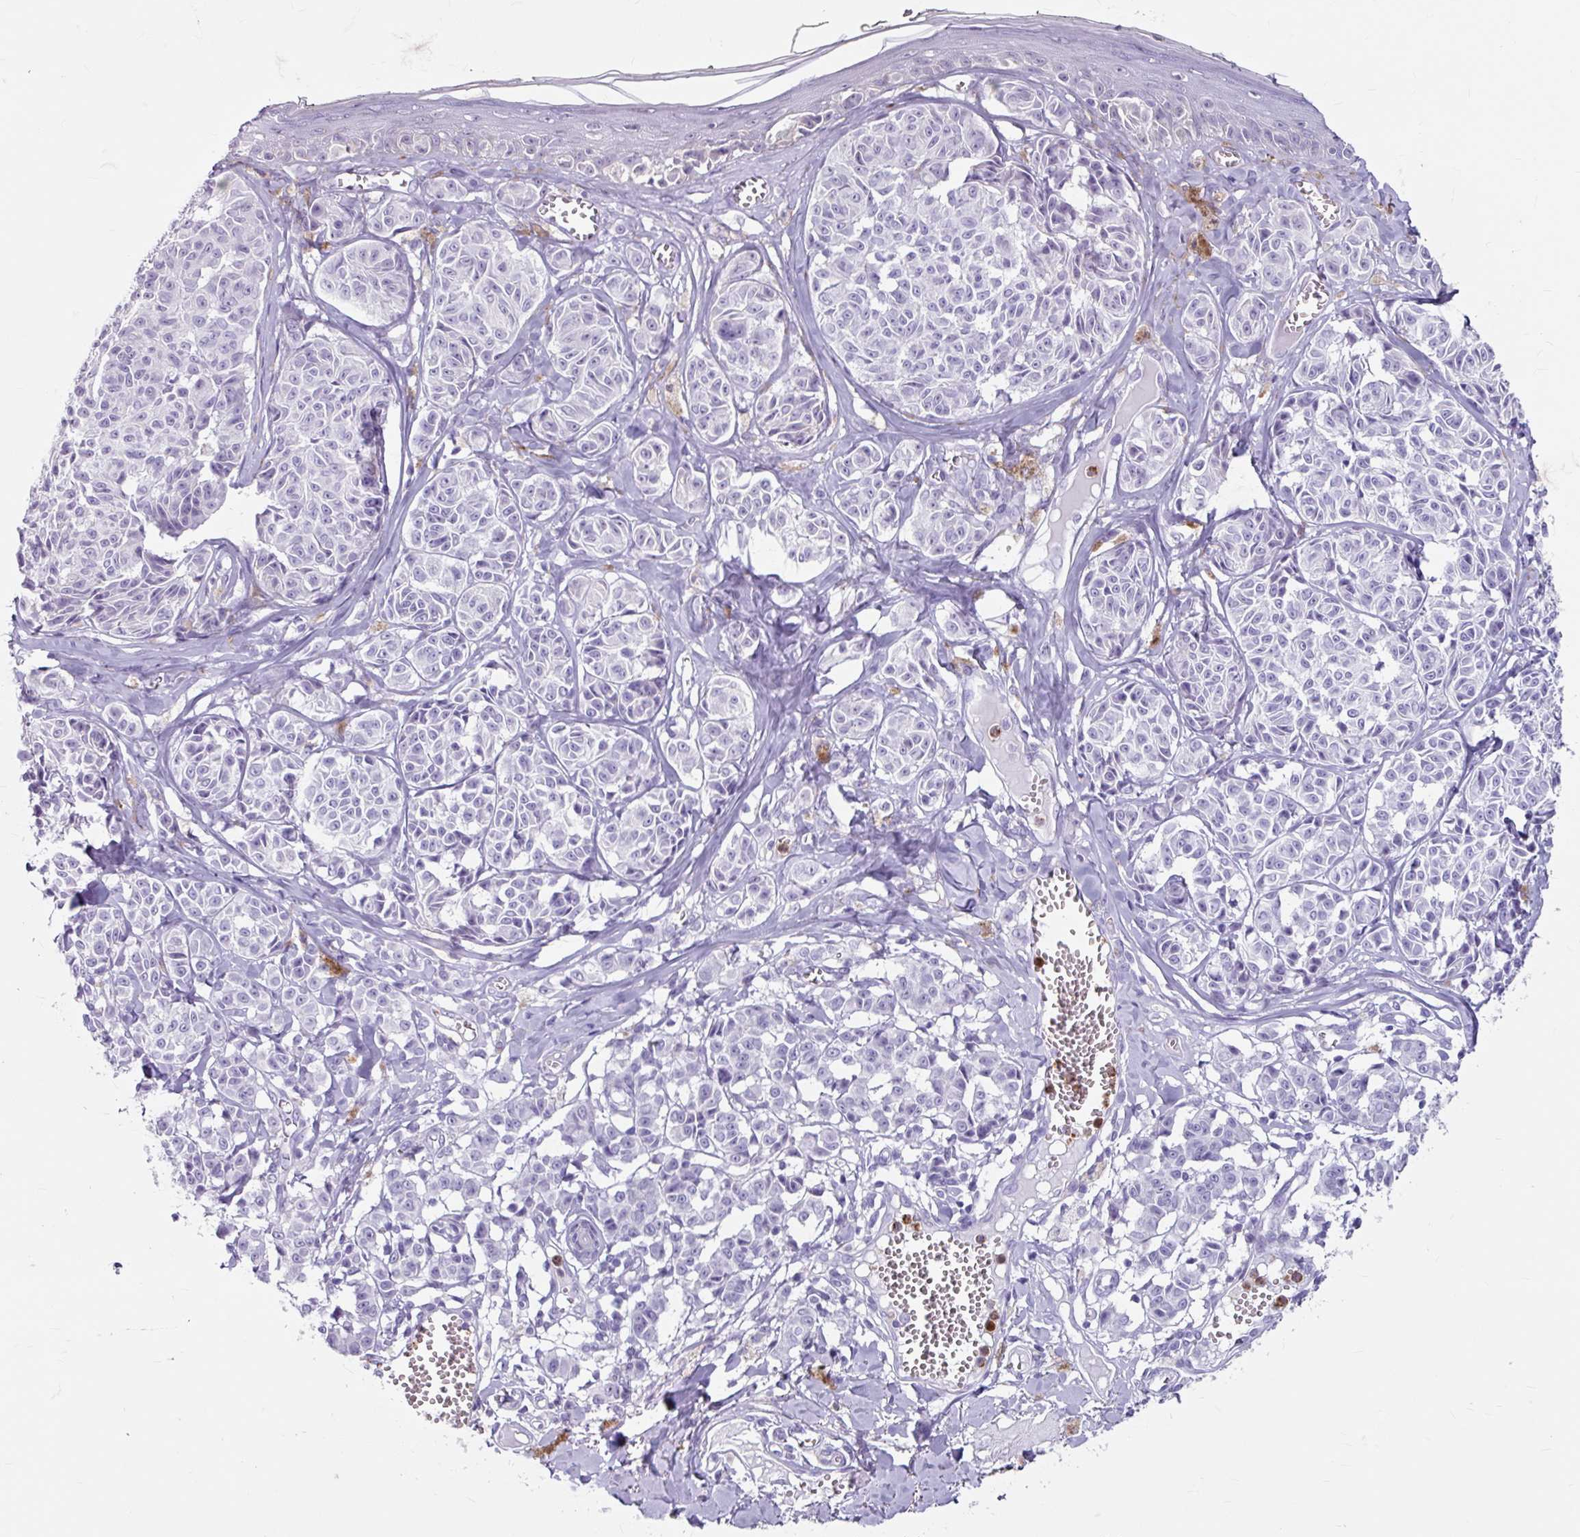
{"staining": {"intensity": "negative", "quantity": "none", "location": "none"}, "tissue": "melanoma", "cell_type": "Tumor cells", "image_type": "cancer", "snomed": [{"axis": "morphology", "description": "Malignant melanoma, NOS"}, {"axis": "topography", "description": "Skin"}], "caption": "Tumor cells show no significant protein staining in melanoma.", "gene": "ANKRD1", "patient": {"sex": "female", "age": 43}}